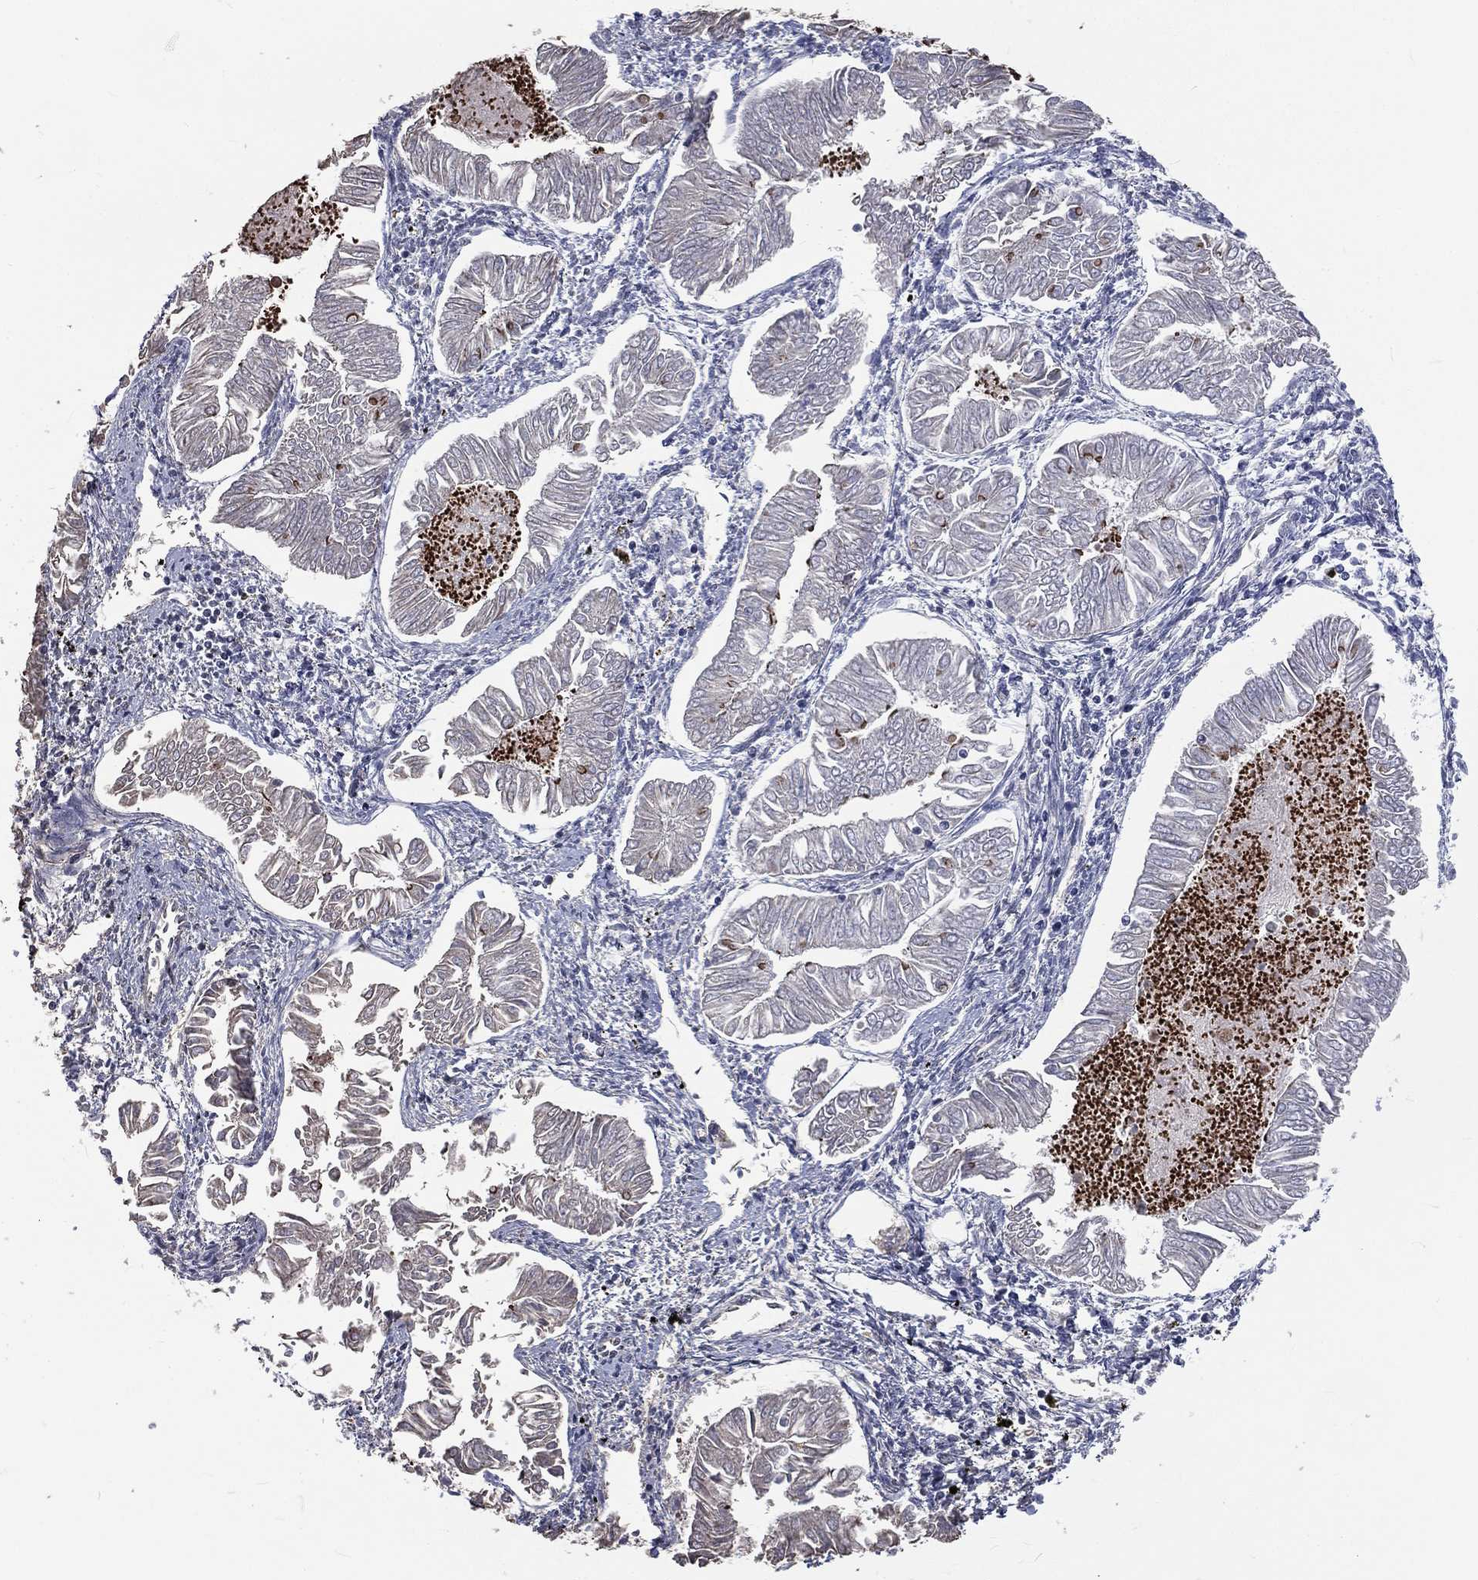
{"staining": {"intensity": "negative", "quantity": "none", "location": "none"}, "tissue": "endometrial cancer", "cell_type": "Tumor cells", "image_type": "cancer", "snomed": [{"axis": "morphology", "description": "Adenocarcinoma, NOS"}, {"axis": "topography", "description": "Endometrium"}], "caption": "Immunohistochemistry image of human endometrial adenocarcinoma stained for a protein (brown), which shows no expression in tumor cells.", "gene": "CROCC", "patient": {"sex": "female", "age": 53}}